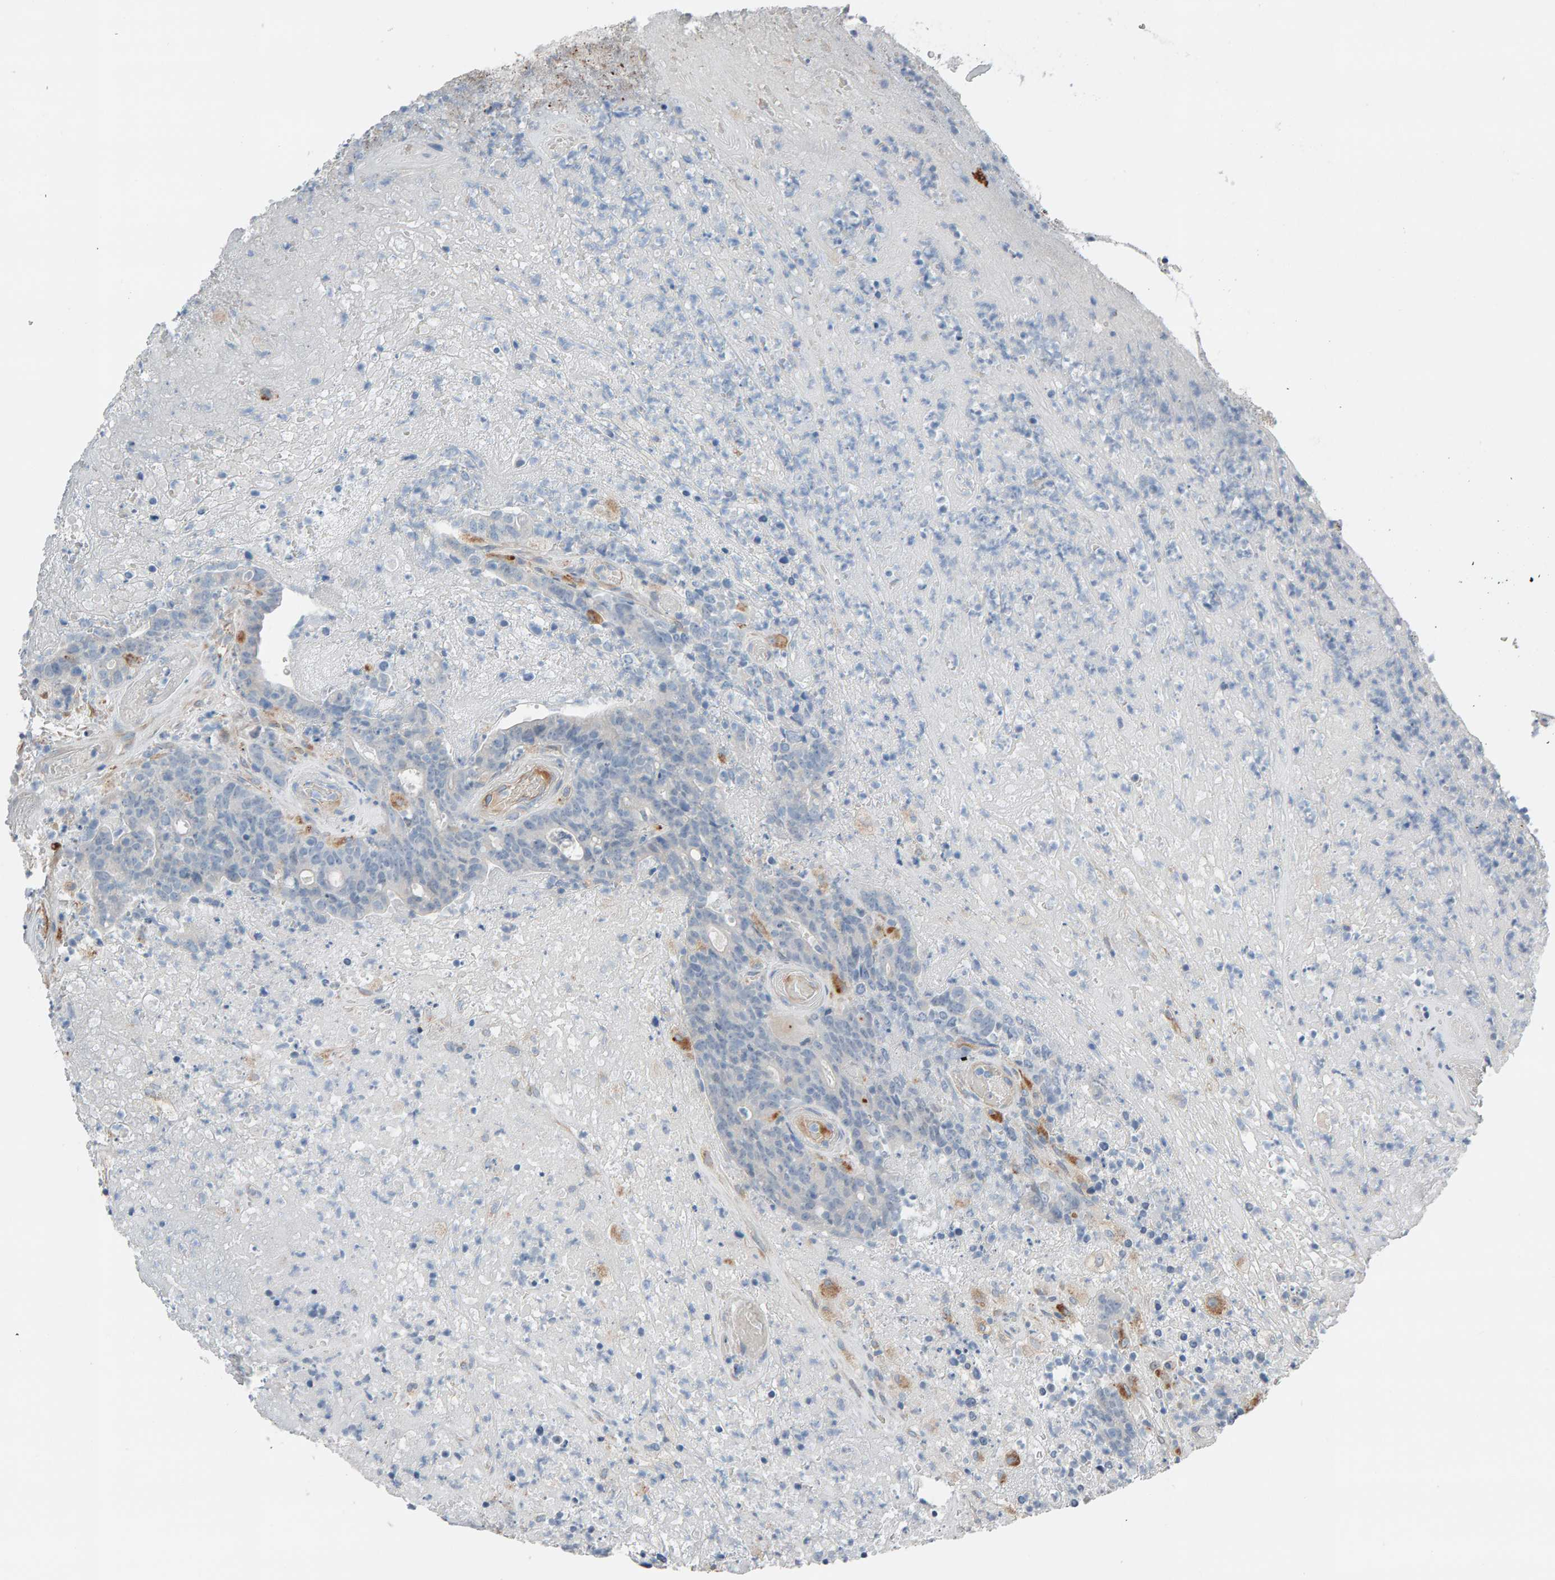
{"staining": {"intensity": "negative", "quantity": "none", "location": "none"}, "tissue": "colorectal cancer", "cell_type": "Tumor cells", "image_type": "cancer", "snomed": [{"axis": "morphology", "description": "Normal tissue, NOS"}, {"axis": "morphology", "description": "Adenocarcinoma, NOS"}, {"axis": "topography", "description": "Colon"}], "caption": "The image exhibits no staining of tumor cells in colorectal adenocarcinoma.", "gene": "IPPK", "patient": {"sex": "female", "age": 75}}